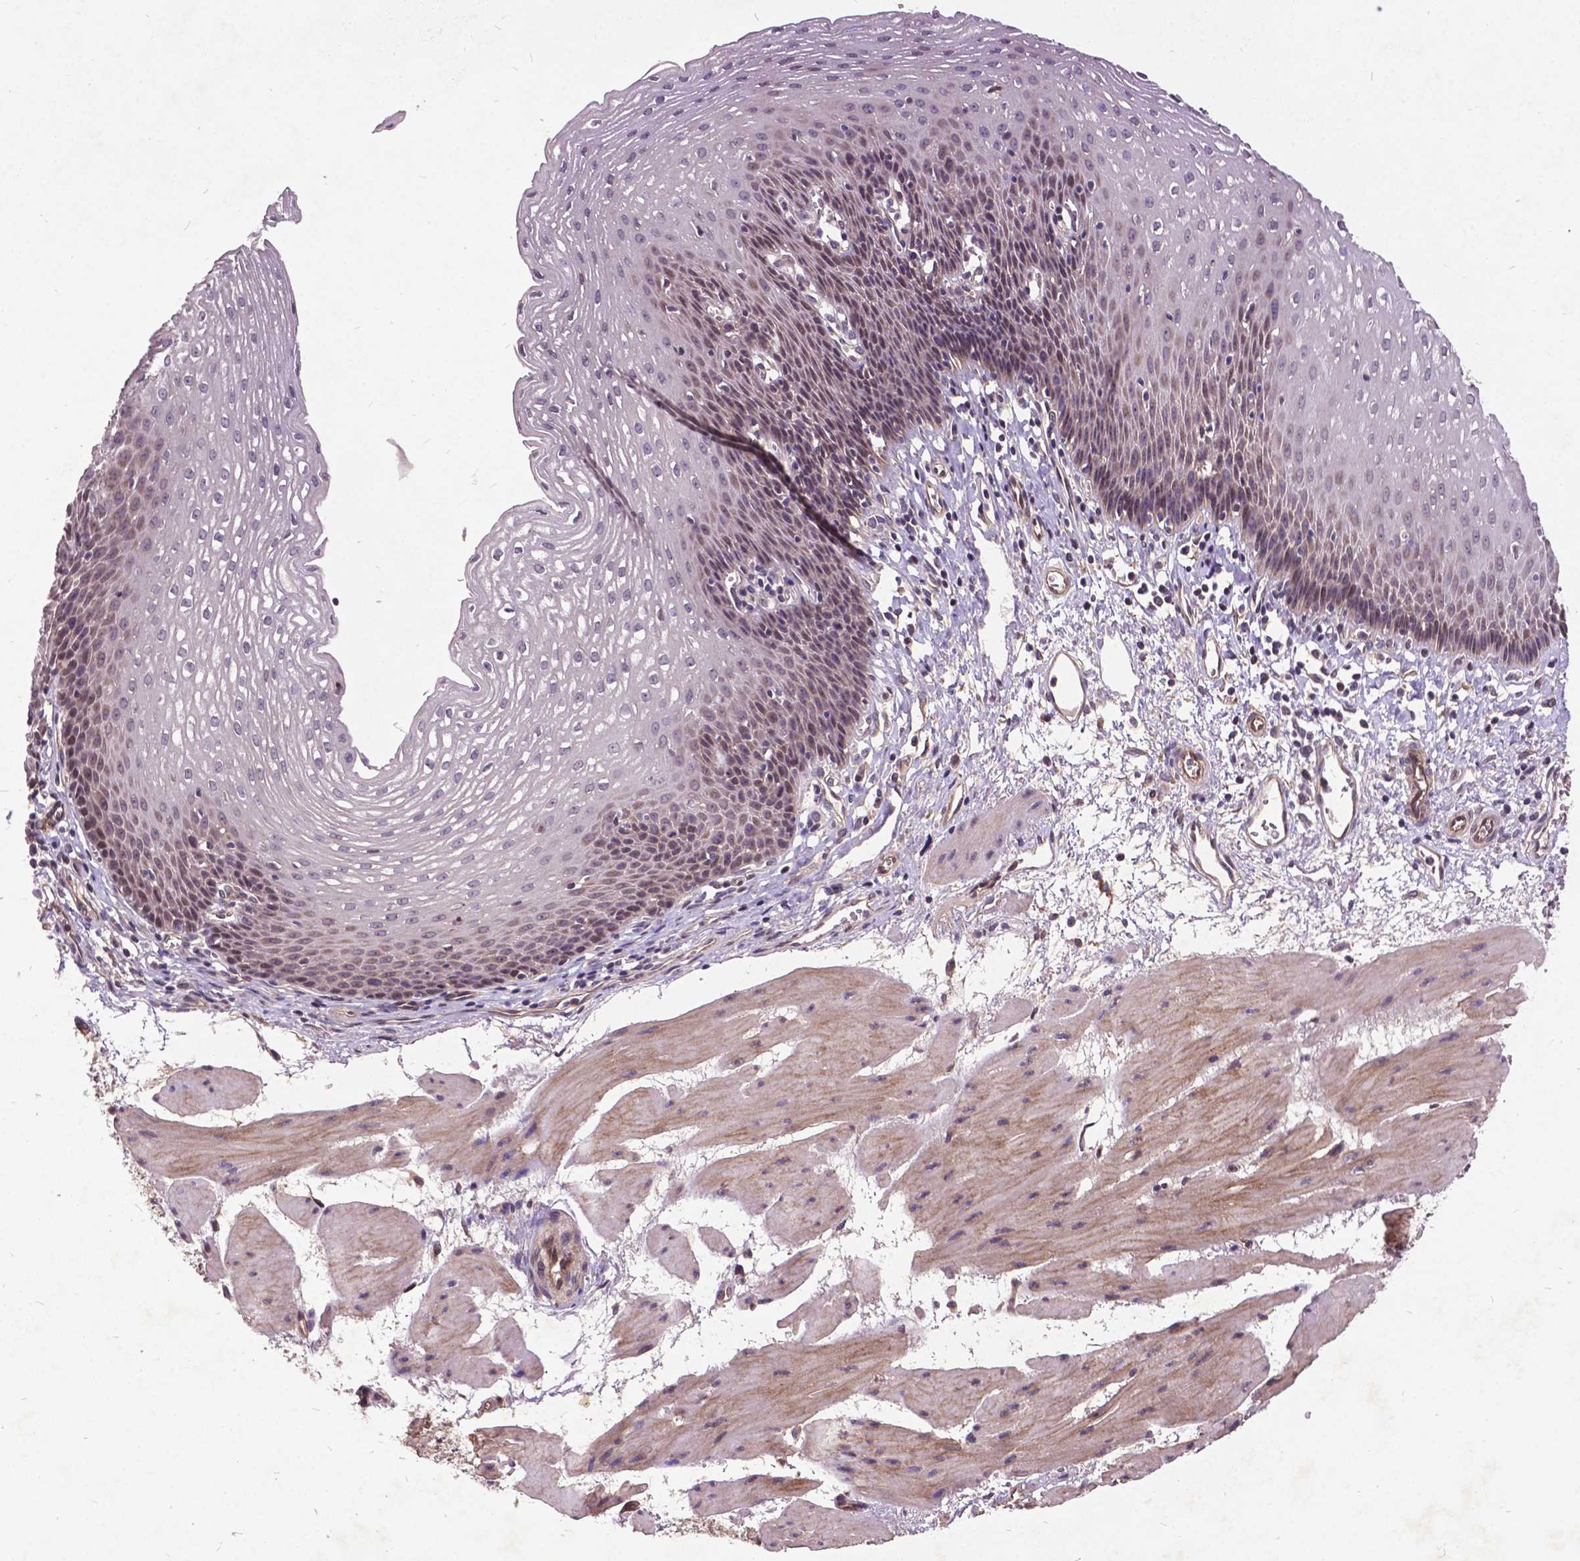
{"staining": {"intensity": "weak", "quantity": "<25%", "location": "cytoplasmic/membranous"}, "tissue": "esophagus", "cell_type": "Squamous epithelial cells", "image_type": "normal", "snomed": [{"axis": "morphology", "description": "Normal tissue, NOS"}, {"axis": "topography", "description": "Esophagus"}], "caption": "This is an immunohistochemistry micrograph of normal esophagus. There is no staining in squamous epithelial cells.", "gene": "AP1S3", "patient": {"sex": "female", "age": 64}}